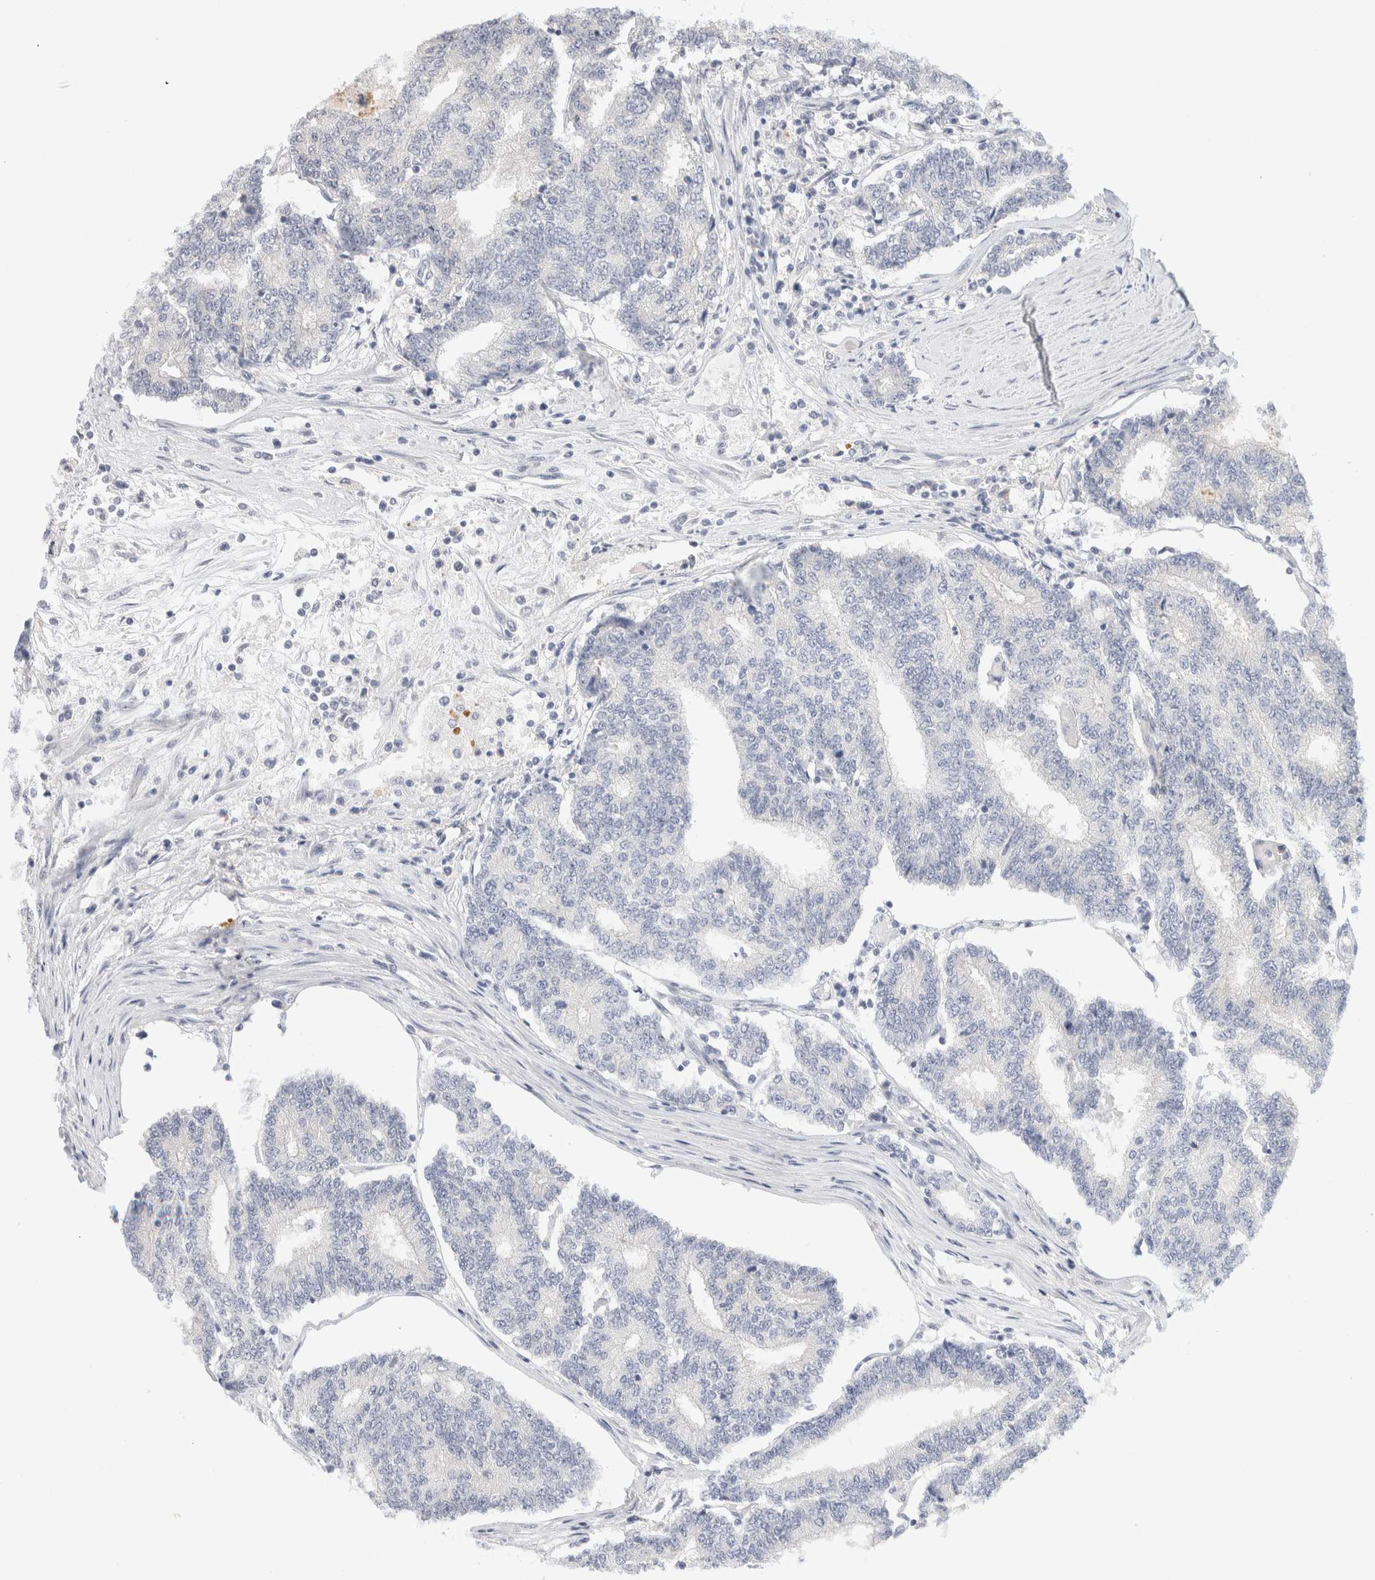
{"staining": {"intensity": "negative", "quantity": "none", "location": "none"}, "tissue": "prostate cancer", "cell_type": "Tumor cells", "image_type": "cancer", "snomed": [{"axis": "morphology", "description": "Normal tissue, NOS"}, {"axis": "morphology", "description": "Adenocarcinoma, High grade"}, {"axis": "topography", "description": "Prostate"}, {"axis": "topography", "description": "Seminal veicle"}], "caption": "The immunohistochemistry photomicrograph has no significant staining in tumor cells of prostate cancer tissue. (Brightfield microscopy of DAB (3,3'-diaminobenzidine) immunohistochemistry (IHC) at high magnification).", "gene": "CHRM4", "patient": {"sex": "male", "age": 55}}